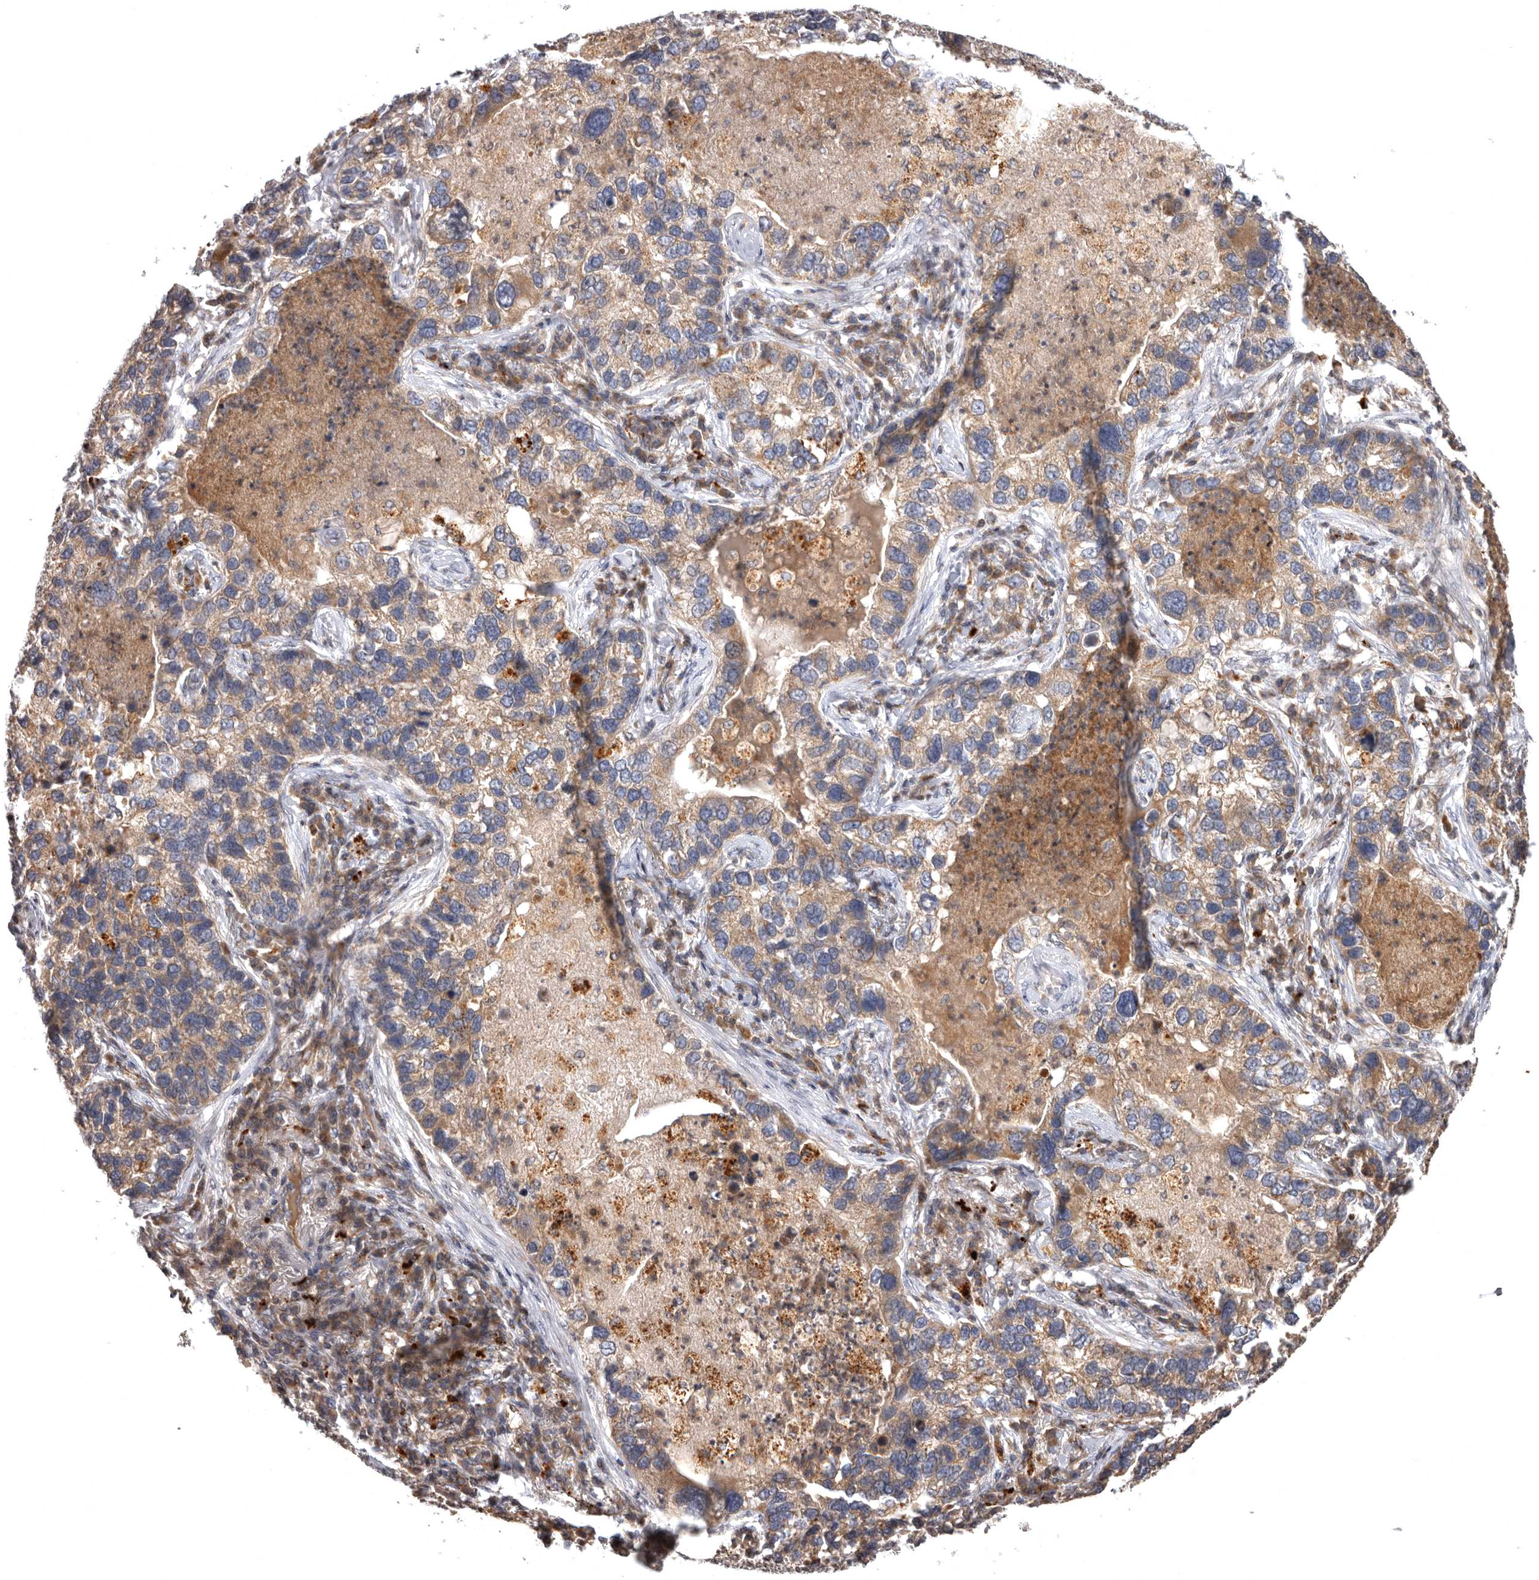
{"staining": {"intensity": "weak", "quantity": ">75%", "location": "cytoplasmic/membranous"}, "tissue": "lung cancer", "cell_type": "Tumor cells", "image_type": "cancer", "snomed": [{"axis": "morphology", "description": "Normal tissue, NOS"}, {"axis": "morphology", "description": "Adenocarcinoma, NOS"}, {"axis": "topography", "description": "Bronchus"}, {"axis": "topography", "description": "Lung"}], "caption": "This is an image of immunohistochemistry (IHC) staining of lung cancer (adenocarcinoma), which shows weak expression in the cytoplasmic/membranous of tumor cells.", "gene": "ADCY2", "patient": {"sex": "male", "age": 54}}